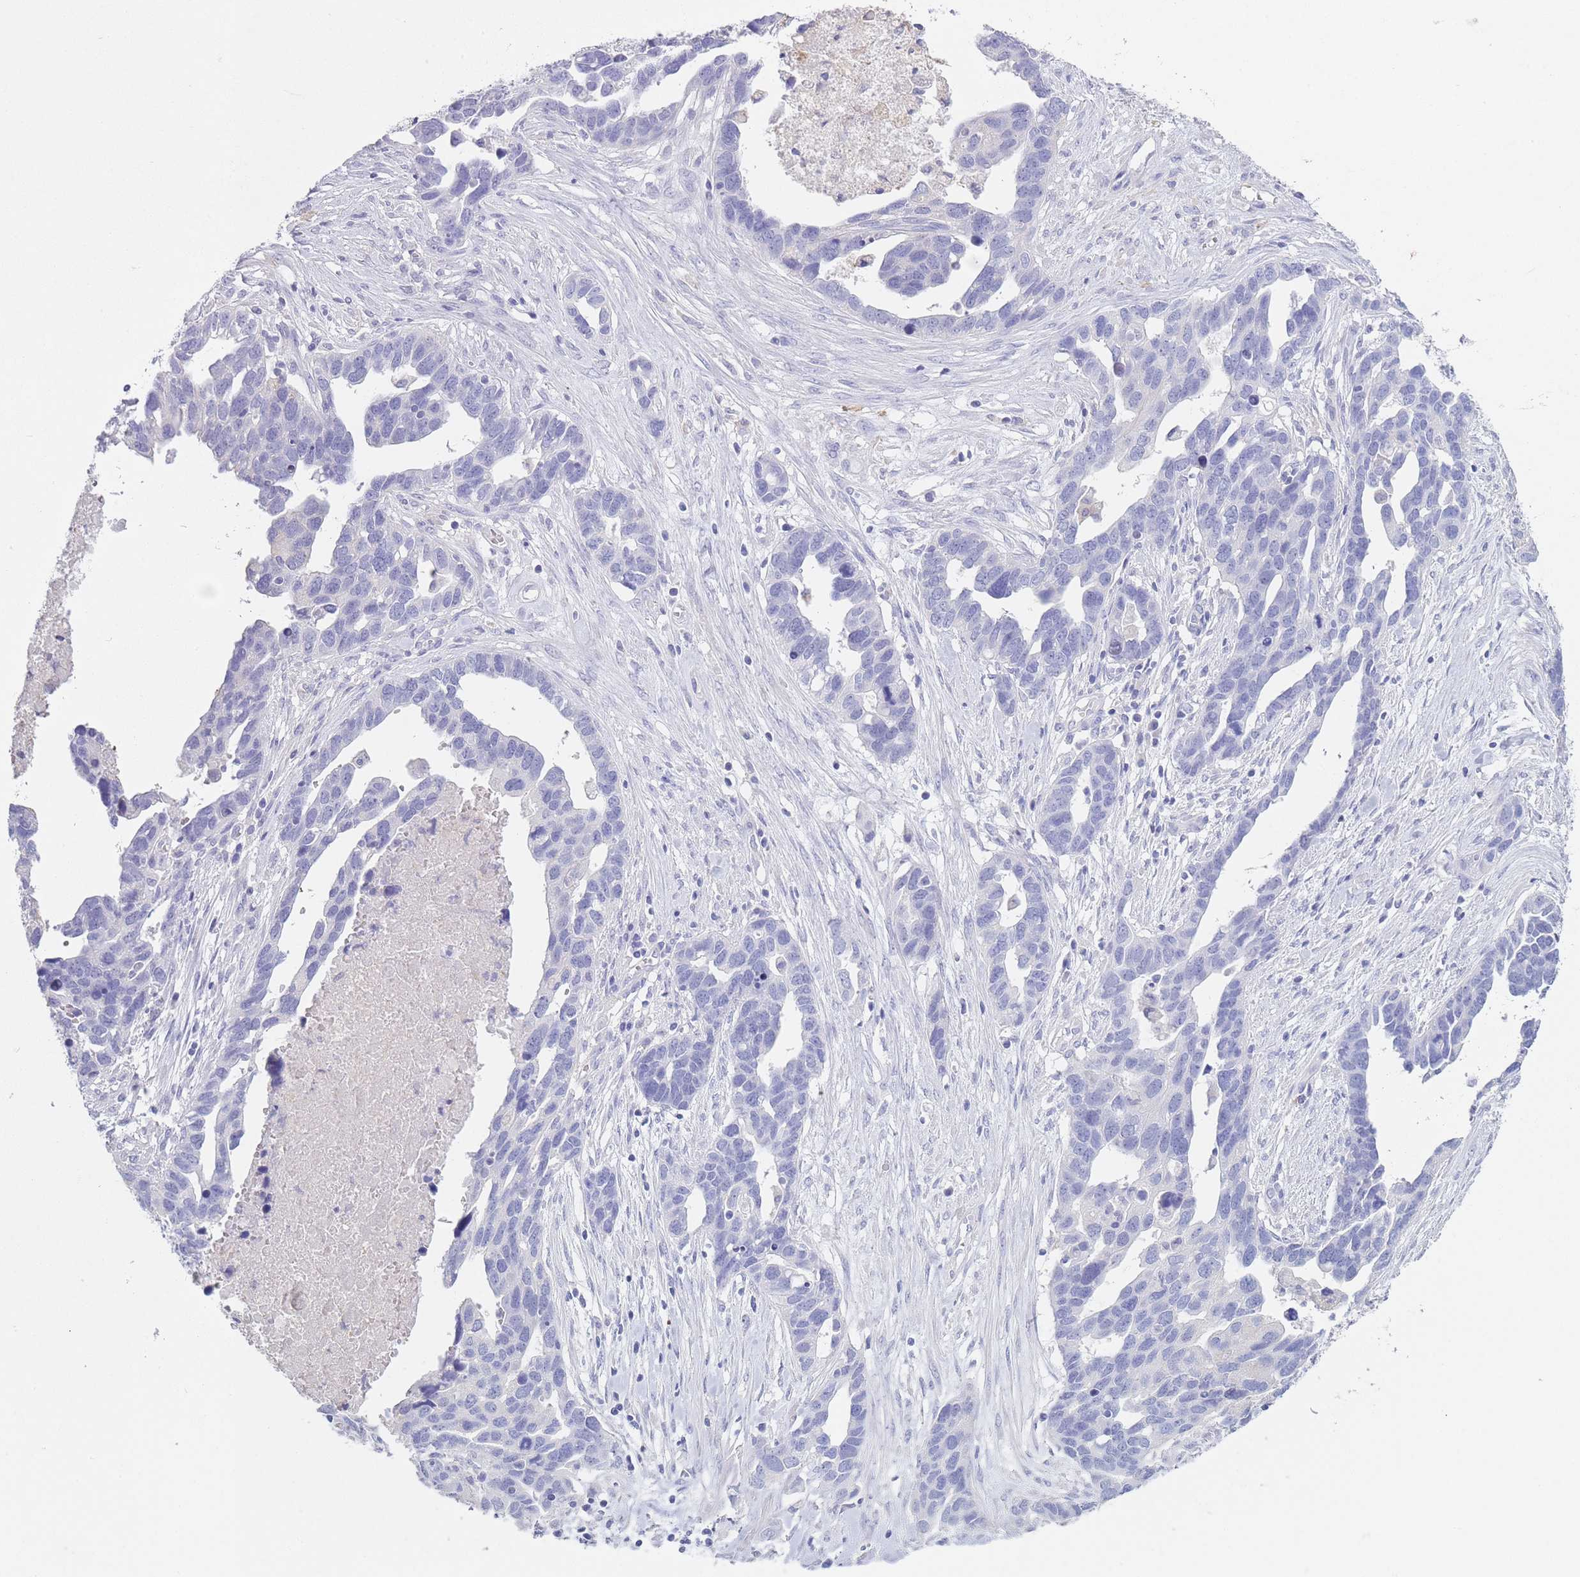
{"staining": {"intensity": "negative", "quantity": "none", "location": "none"}, "tissue": "ovarian cancer", "cell_type": "Tumor cells", "image_type": "cancer", "snomed": [{"axis": "morphology", "description": "Cystadenocarcinoma, serous, NOS"}, {"axis": "topography", "description": "Ovary"}], "caption": "This is an IHC photomicrograph of human ovarian cancer (serous cystadenocarcinoma). There is no staining in tumor cells.", "gene": "CD37", "patient": {"sex": "female", "age": 54}}